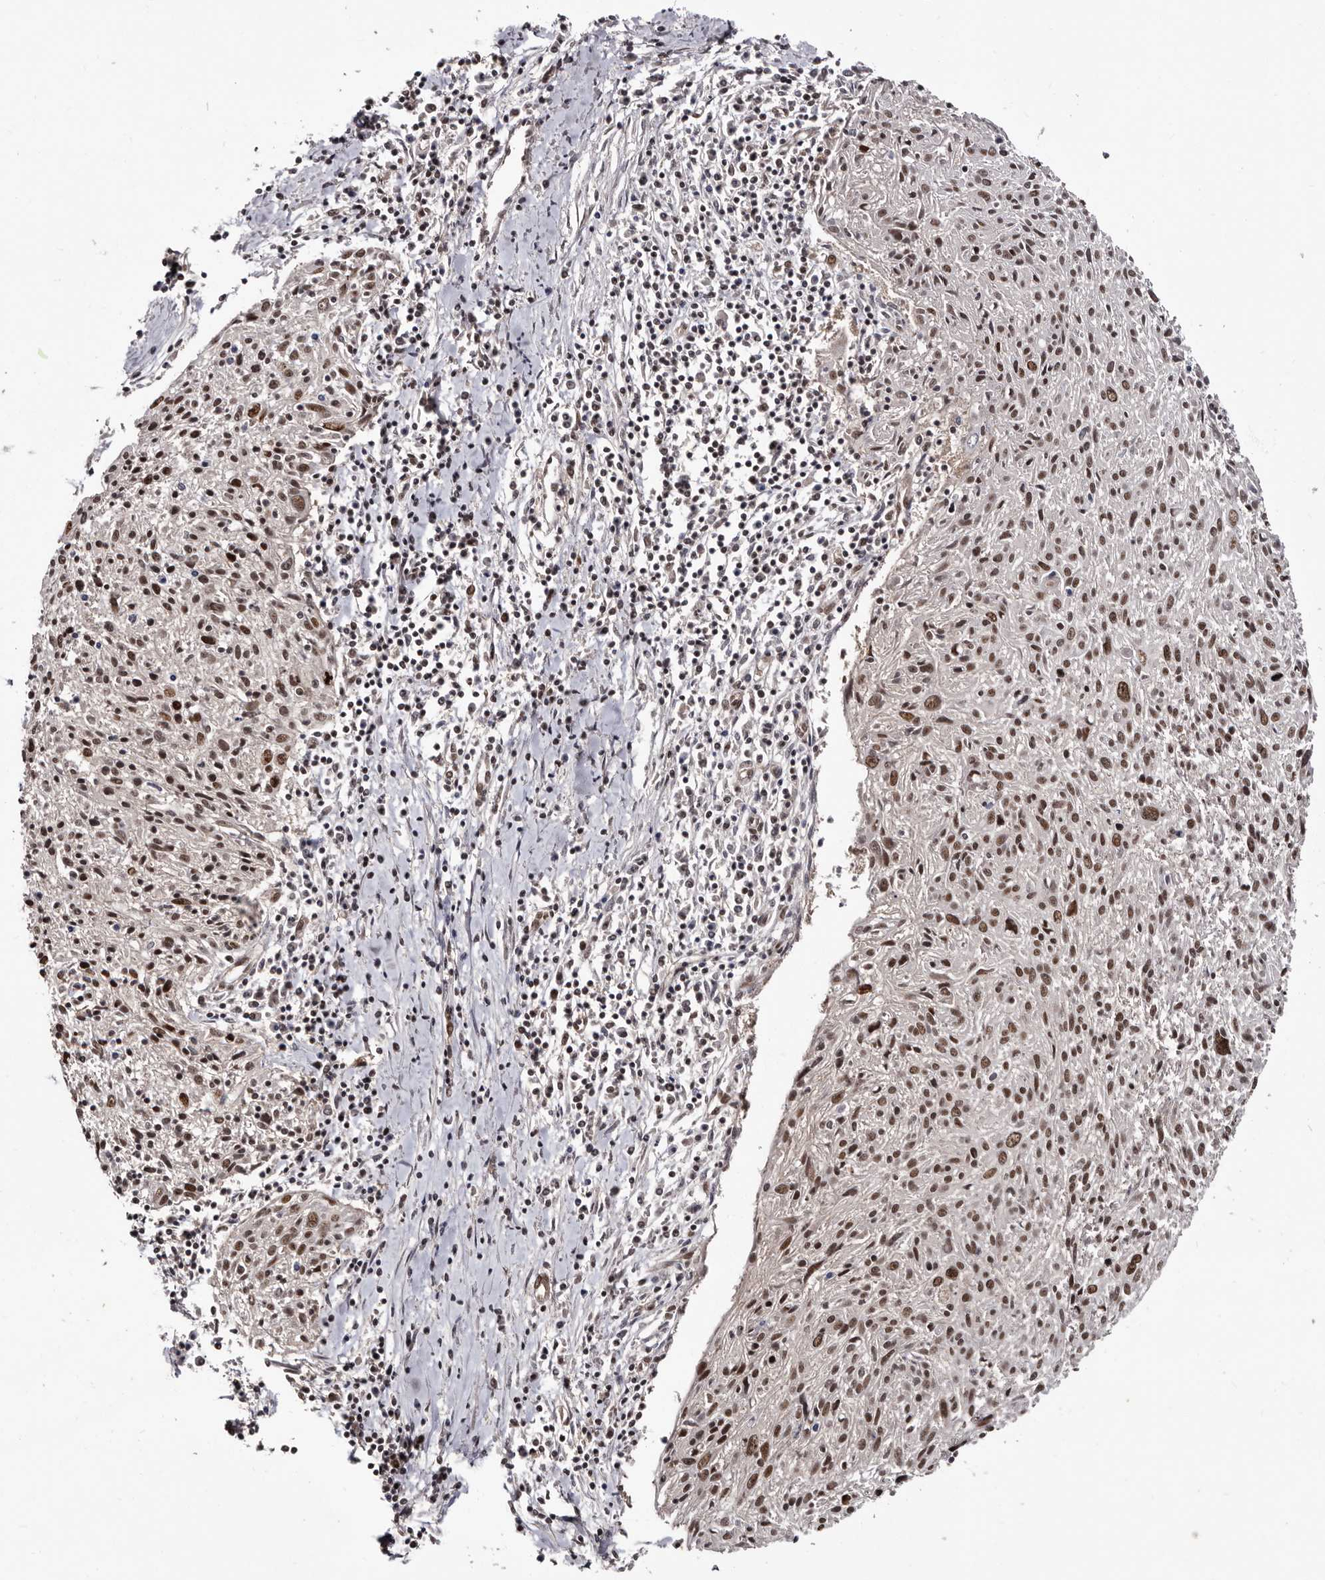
{"staining": {"intensity": "moderate", "quantity": ">75%", "location": "nuclear"}, "tissue": "cervical cancer", "cell_type": "Tumor cells", "image_type": "cancer", "snomed": [{"axis": "morphology", "description": "Squamous cell carcinoma, NOS"}, {"axis": "topography", "description": "Cervix"}], "caption": "The image demonstrates staining of cervical cancer, revealing moderate nuclear protein staining (brown color) within tumor cells. (Stains: DAB in brown, nuclei in blue, Microscopy: brightfield microscopy at high magnification).", "gene": "TBC1D22B", "patient": {"sex": "female", "age": 51}}